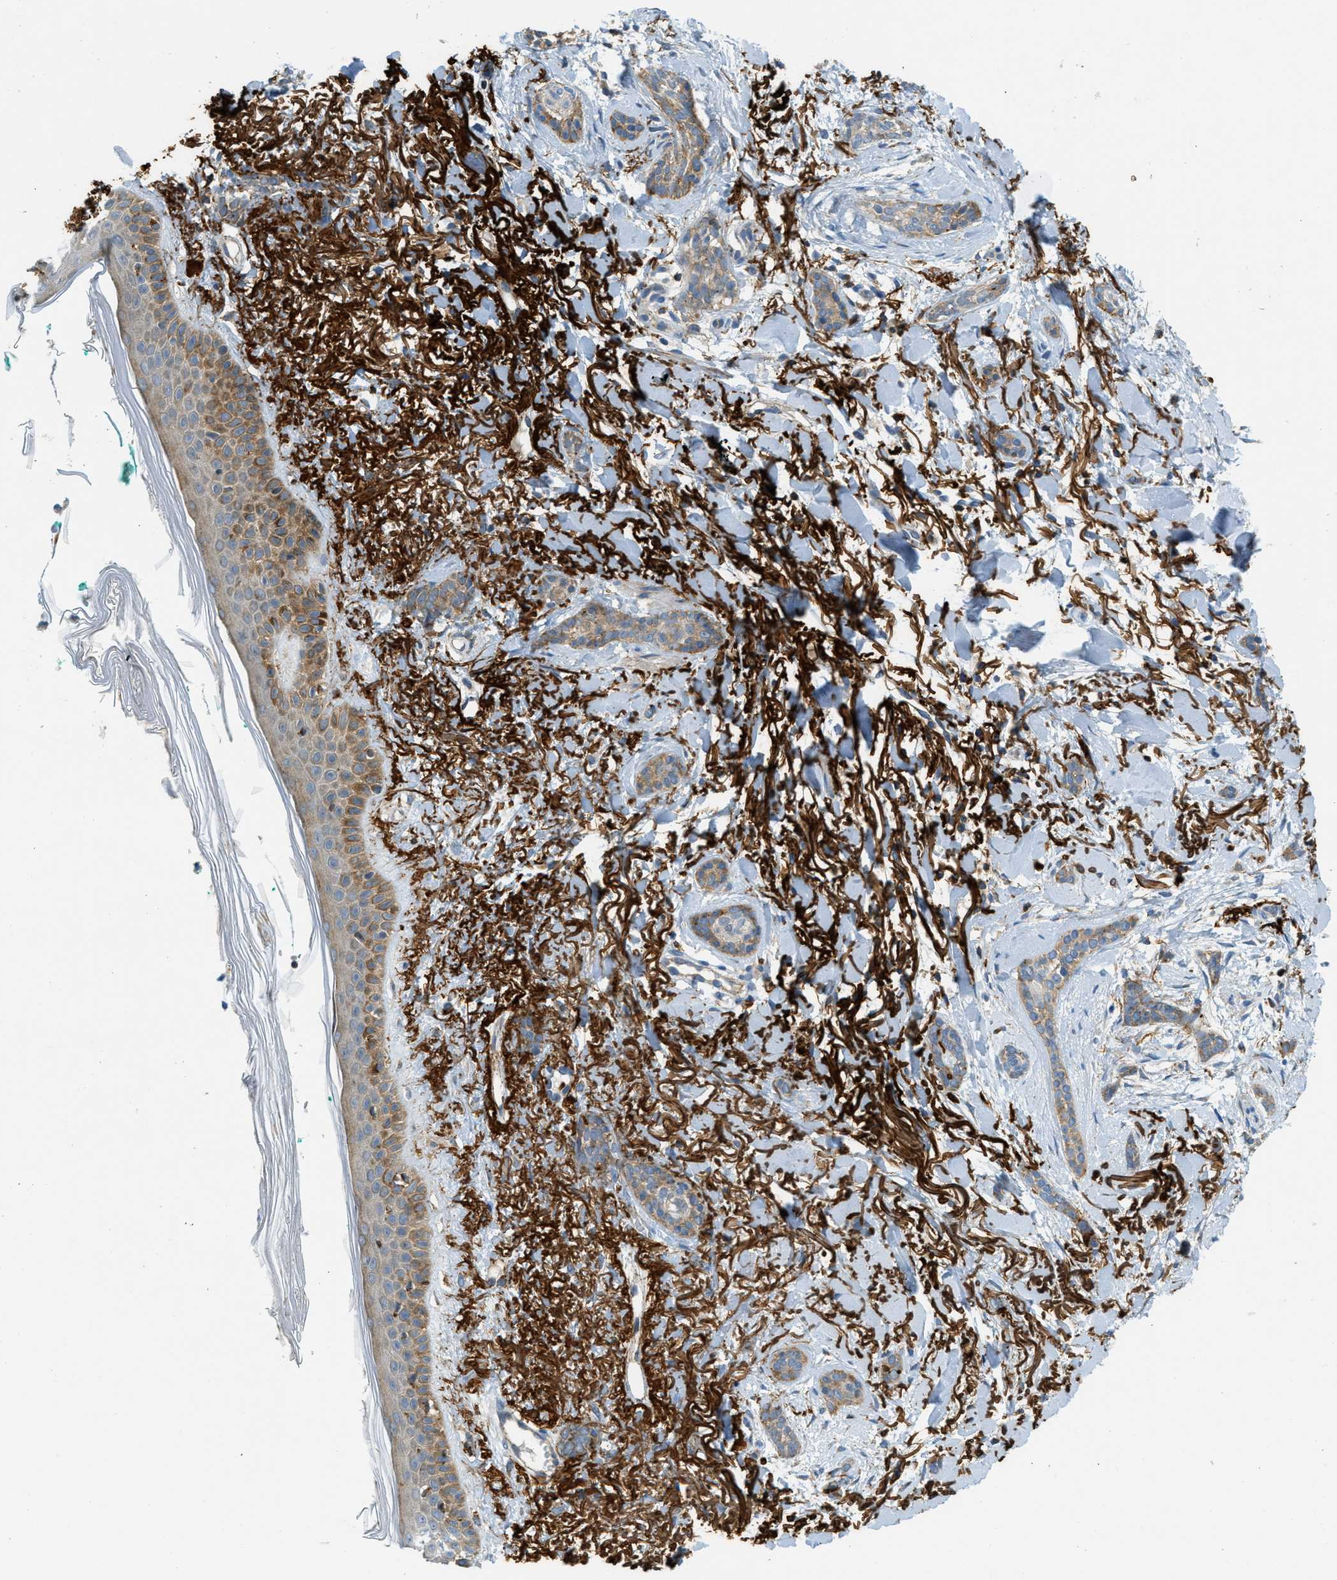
{"staining": {"intensity": "moderate", "quantity": "25%-75%", "location": "cytoplasmic/membranous"}, "tissue": "skin cancer", "cell_type": "Tumor cells", "image_type": "cancer", "snomed": [{"axis": "morphology", "description": "Basal cell carcinoma"}, {"axis": "morphology", "description": "Adnexal tumor, benign"}, {"axis": "topography", "description": "Skin"}], "caption": "IHC histopathology image of neoplastic tissue: skin benign adnexal tumor stained using IHC displays medium levels of moderate protein expression localized specifically in the cytoplasmic/membranous of tumor cells, appearing as a cytoplasmic/membranous brown color.", "gene": "PLBD2", "patient": {"sex": "female", "age": 42}}